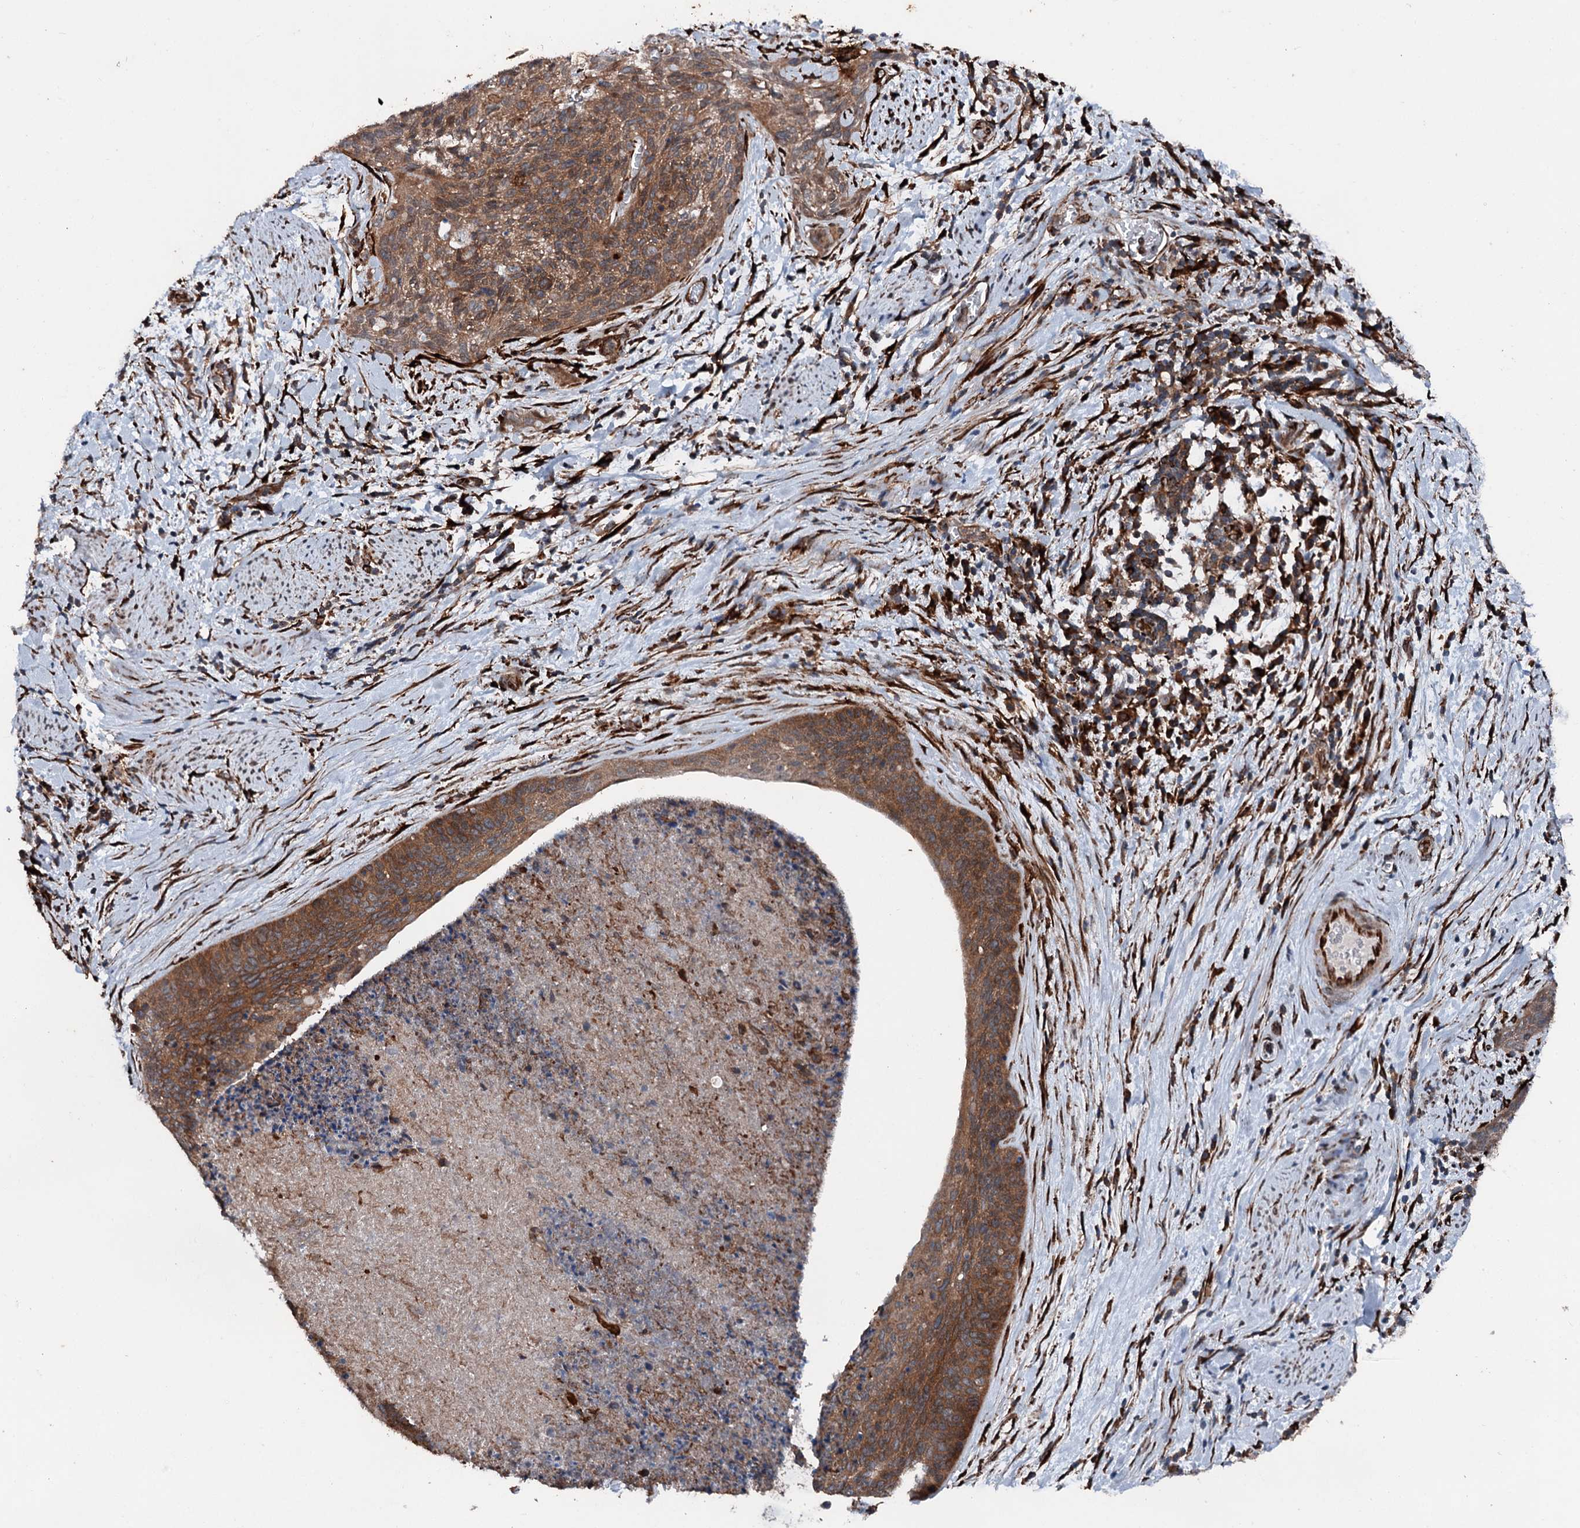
{"staining": {"intensity": "moderate", "quantity": ">75%", "location": "cytoplasmic/membranous"}, "tissue": "cervical cancer", "cell_type": "Tumor cells", "image_type": "cancer", "snomed": [{"axis": "morphology", "description": "Squamous cell carcinoma, NOS"}, {"axis": "topography", "description": "Cervix"}], "caption": "Immunohistochemistry (IHC) staining of cervical squamous cell carcinoma, which demonstrates medium levels of moderate cytoplasmic/membranous expression in about >75% of tumor cells indicating moderate cytoplasmic/membranous protein positivity. The staining was performed using DAB (3,3'-diaminobenzidine) (brown) for protein detection and nuclei were counterstained in hematoxylin (blue).", "gene": "DDIAS", "patient": {"sex": "female", "age": 55}}